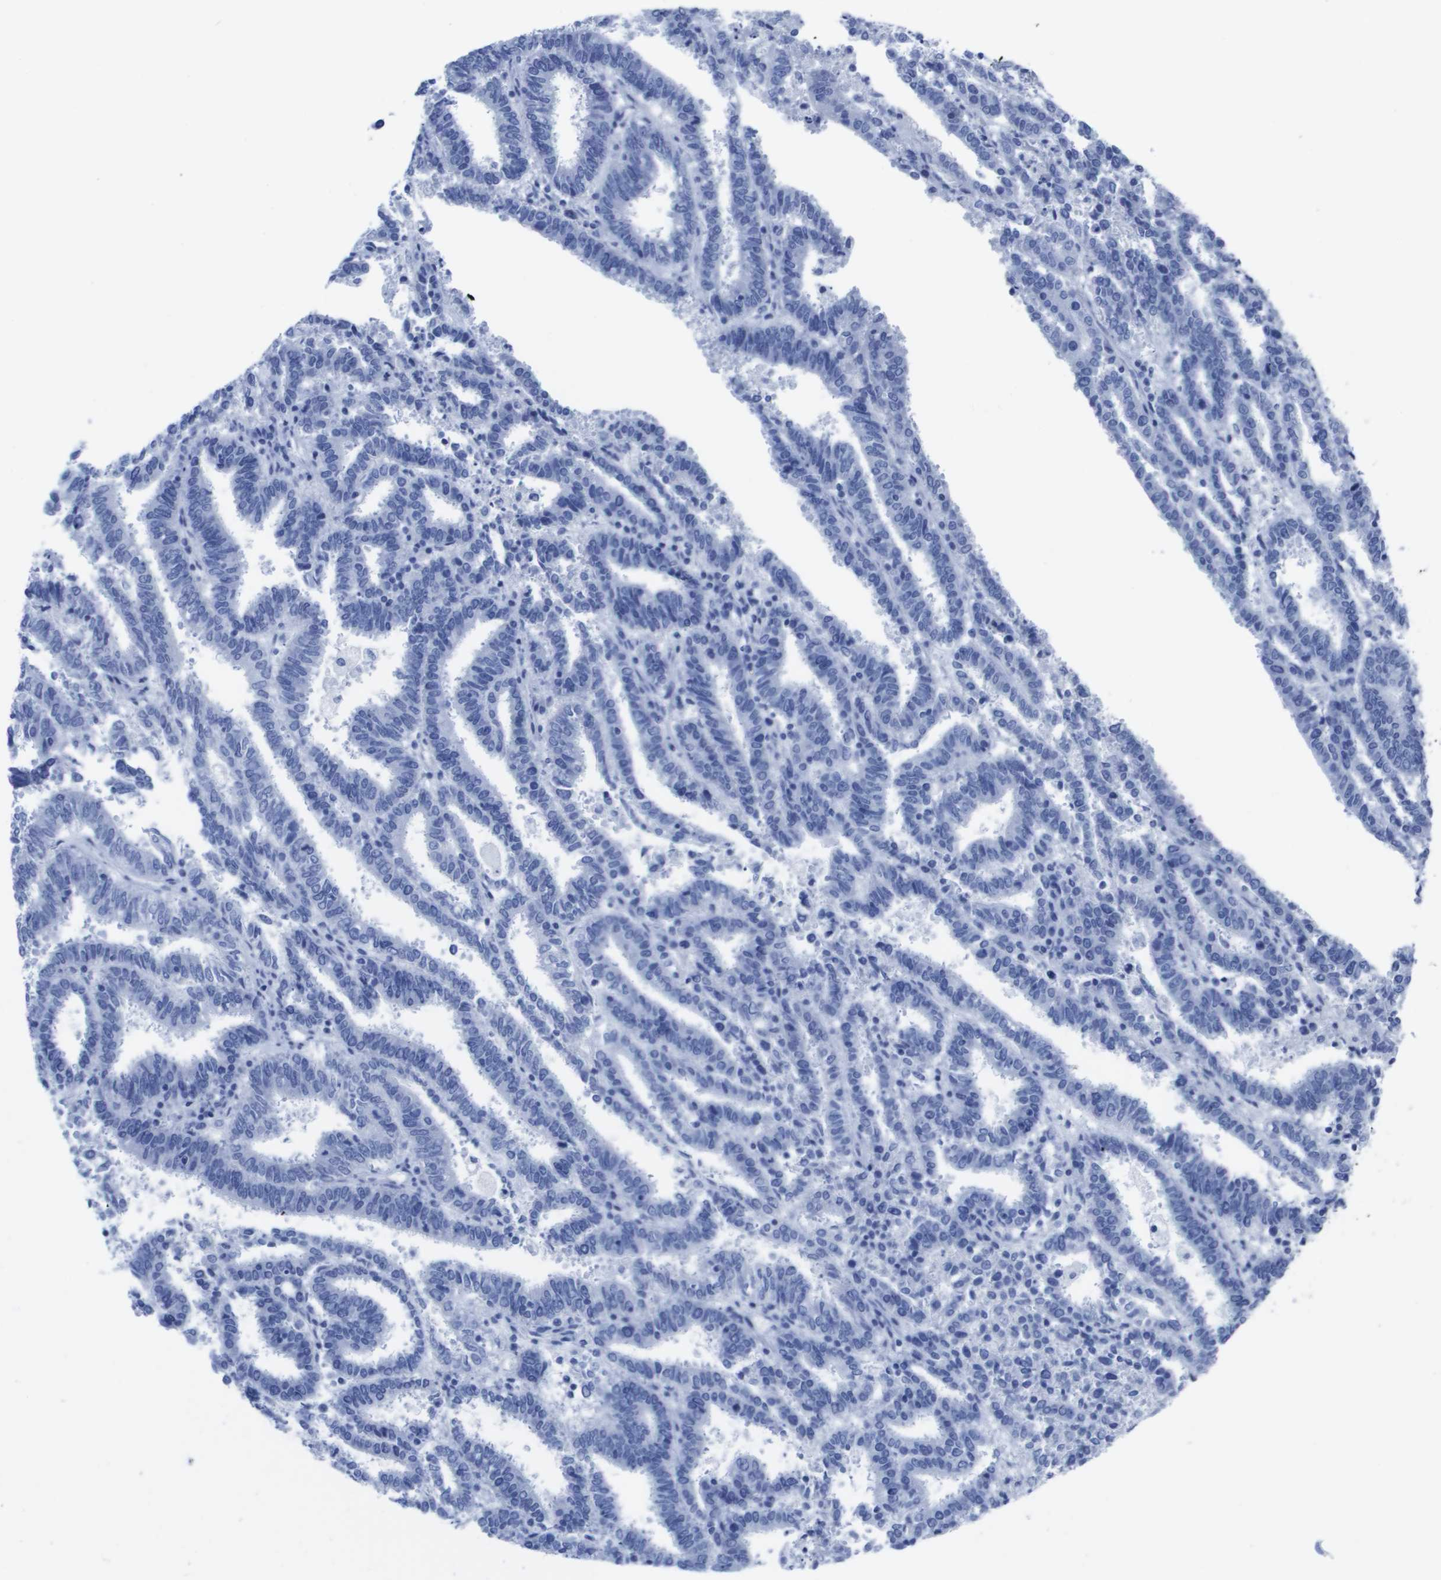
{"staining": {"intensity": "negative", "quantity": "none", "location": "none"}, "tissue": "endometrial cancer", "cell_type": "Tumor cells", "image_type": "cancer", "snomed": [{"axis": "morphology", "description": "Adenocarcinoma, NOS"}, {"axis": "topography", "description": "Uterus"}], "caption": "Adenocarcinoma (endometrial) was stained to show a protein in brown. There is no significant expression in tumor cells. (DAB (3,3'-diaminobenzidine) immunohistochemistry with hematoxylin counter stain).", "gene": "KCNA3", "patient": {"sex": "female", "age": 83}}